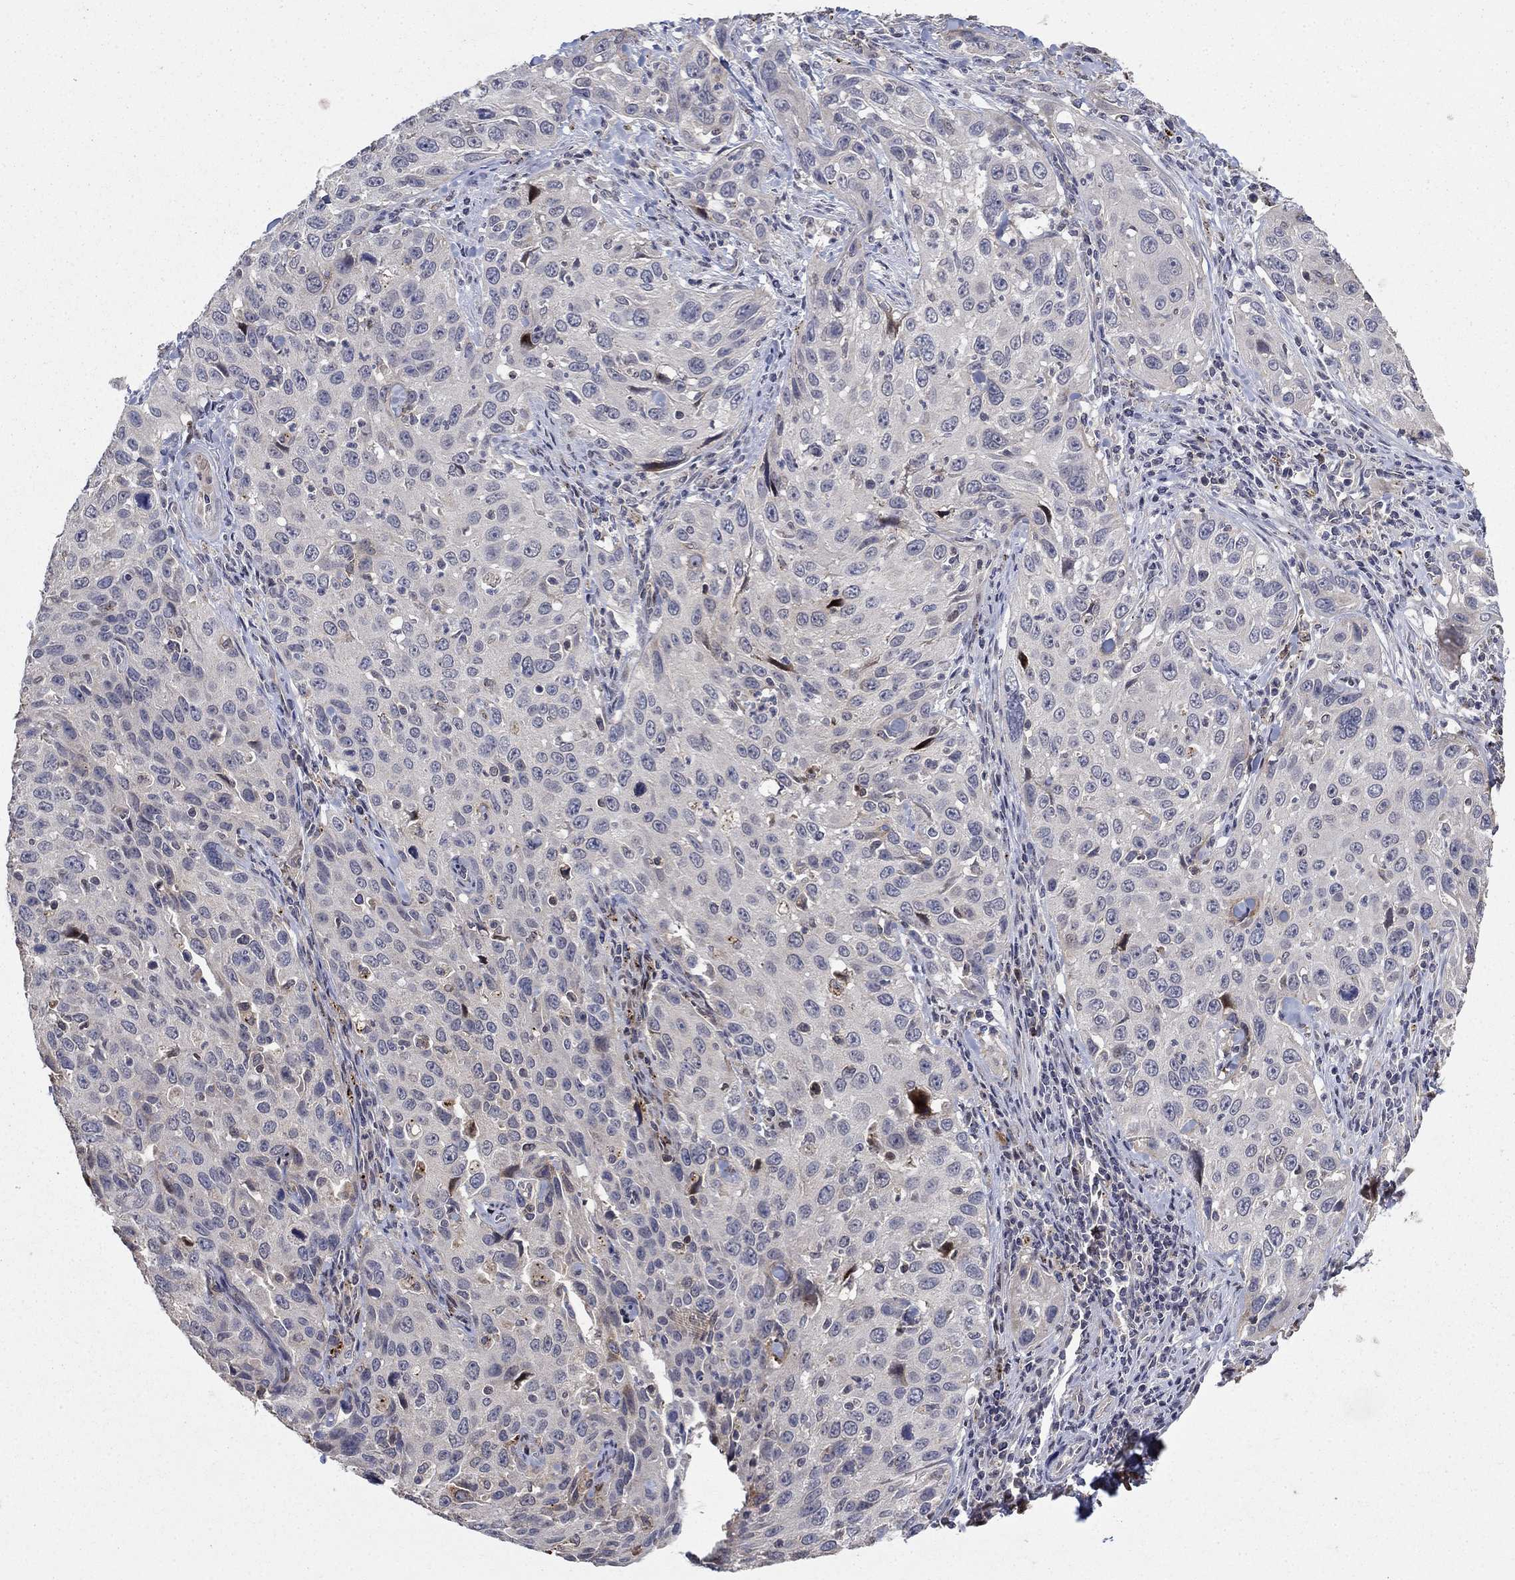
{"staining": {"intensity": "negative", "quantity": "none", "location": "none"}, "tissue": "cervical cancer", "cell_type": "Tumor cells", "image_type": "cancer", "snomed": [{"axis": "morphology", "description": "Squamous cell carcinoma, NOS"}, {"axis": "topography", "description": "Cervix"}], "caption": "Cervical squamous cell carcinoma stained for a protein using immunohistochemistry displays no expression tumor cells.", "gene": "LPCAT4", "patient": {"sex": "female", "age": 26}}